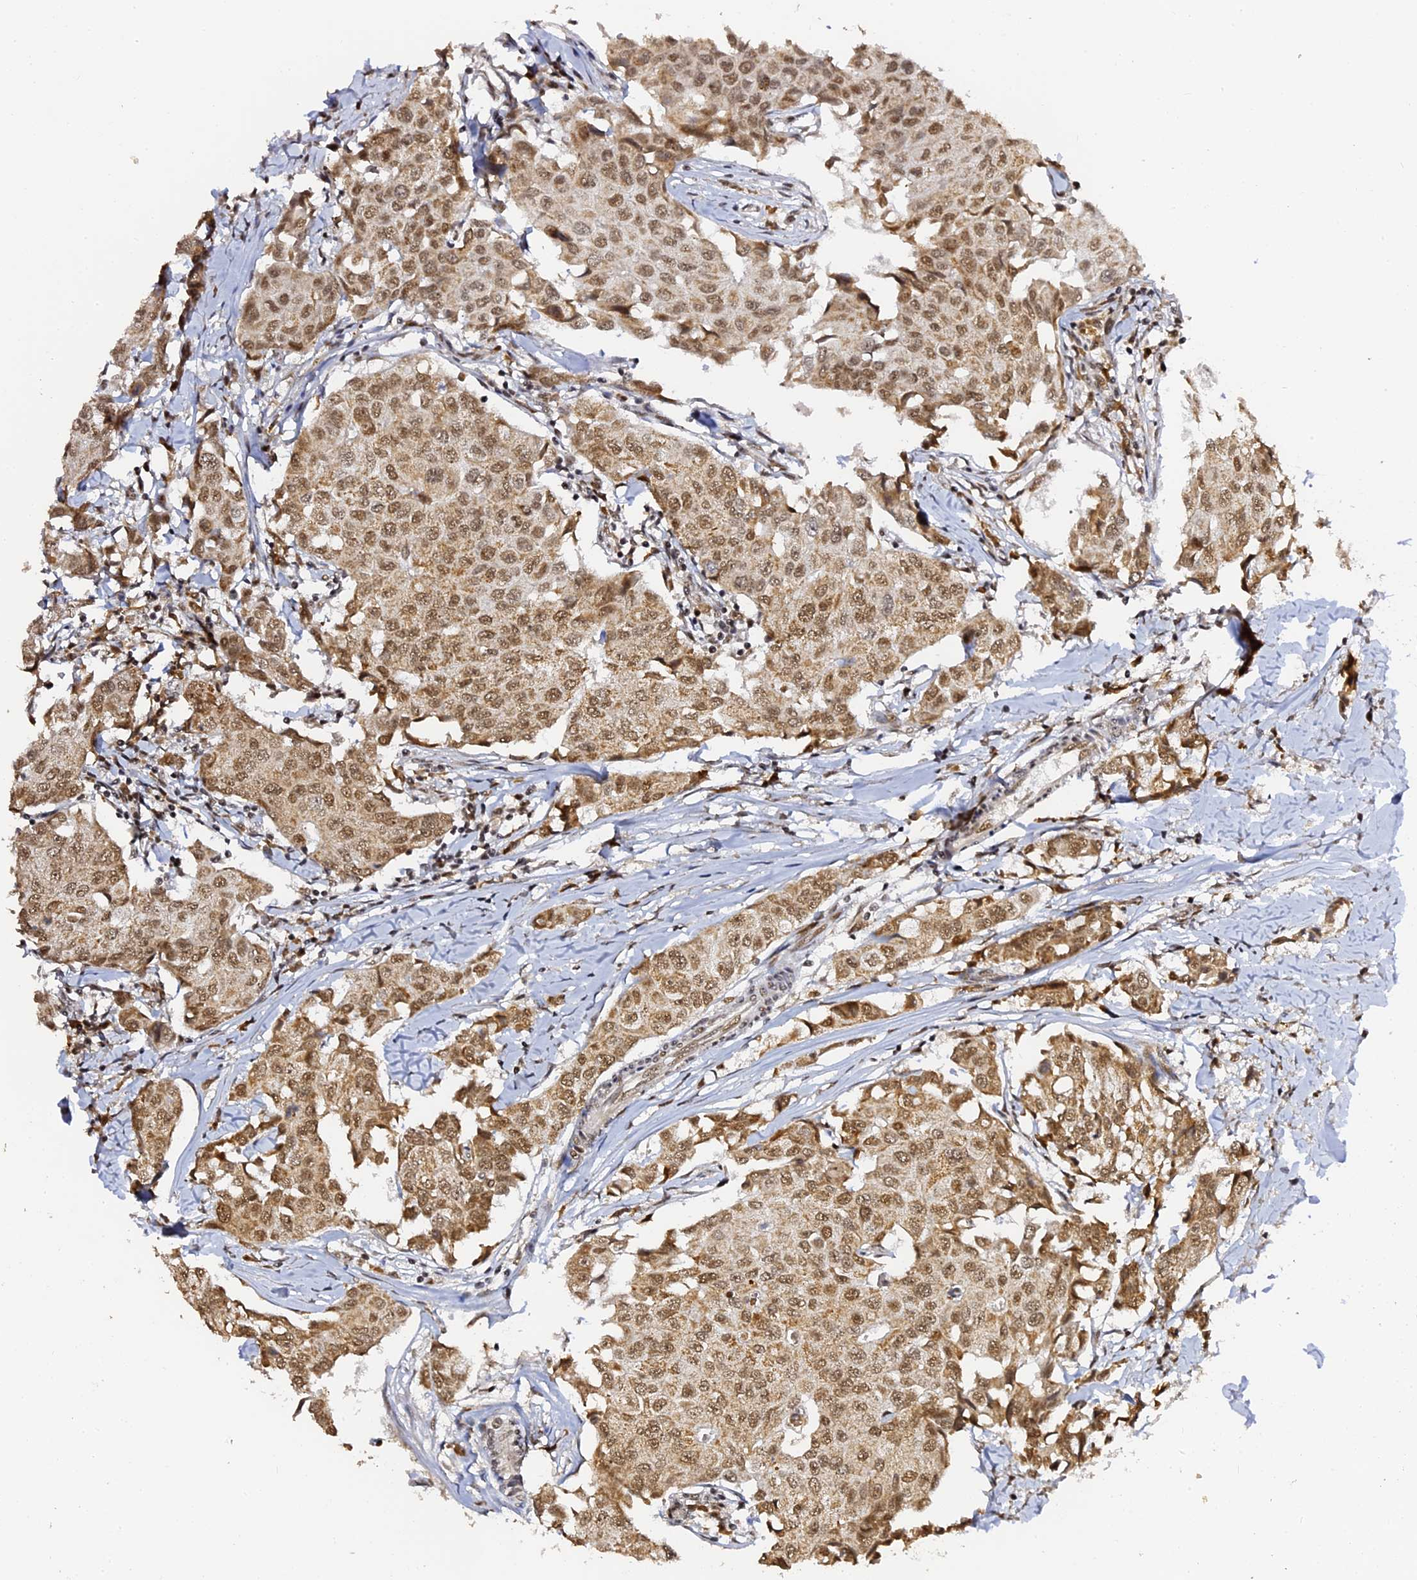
{"staining": {"intensity": "moderate", "quantity": ">75%", "location": "nuclear"}, "tissue": "breast cancer", "cell_type": "Tumor cells", "image_type": "cancer", "snomed": [{"axis": "morphology", "description": "Duct carcinoma"}, {"axis": "topography", "description": "Breast"}], "caption": "IHC image of neoplastic tissue: human breast cancer stained using immunohistochemistry (IHC) demonstrates medium levels of moderate protein expression localized specifically in the nuclear of tumor cells, appearing as a nuclear brown color.", "gene": "MCRS1", "patient": {"sex": "female", "age": 80}}